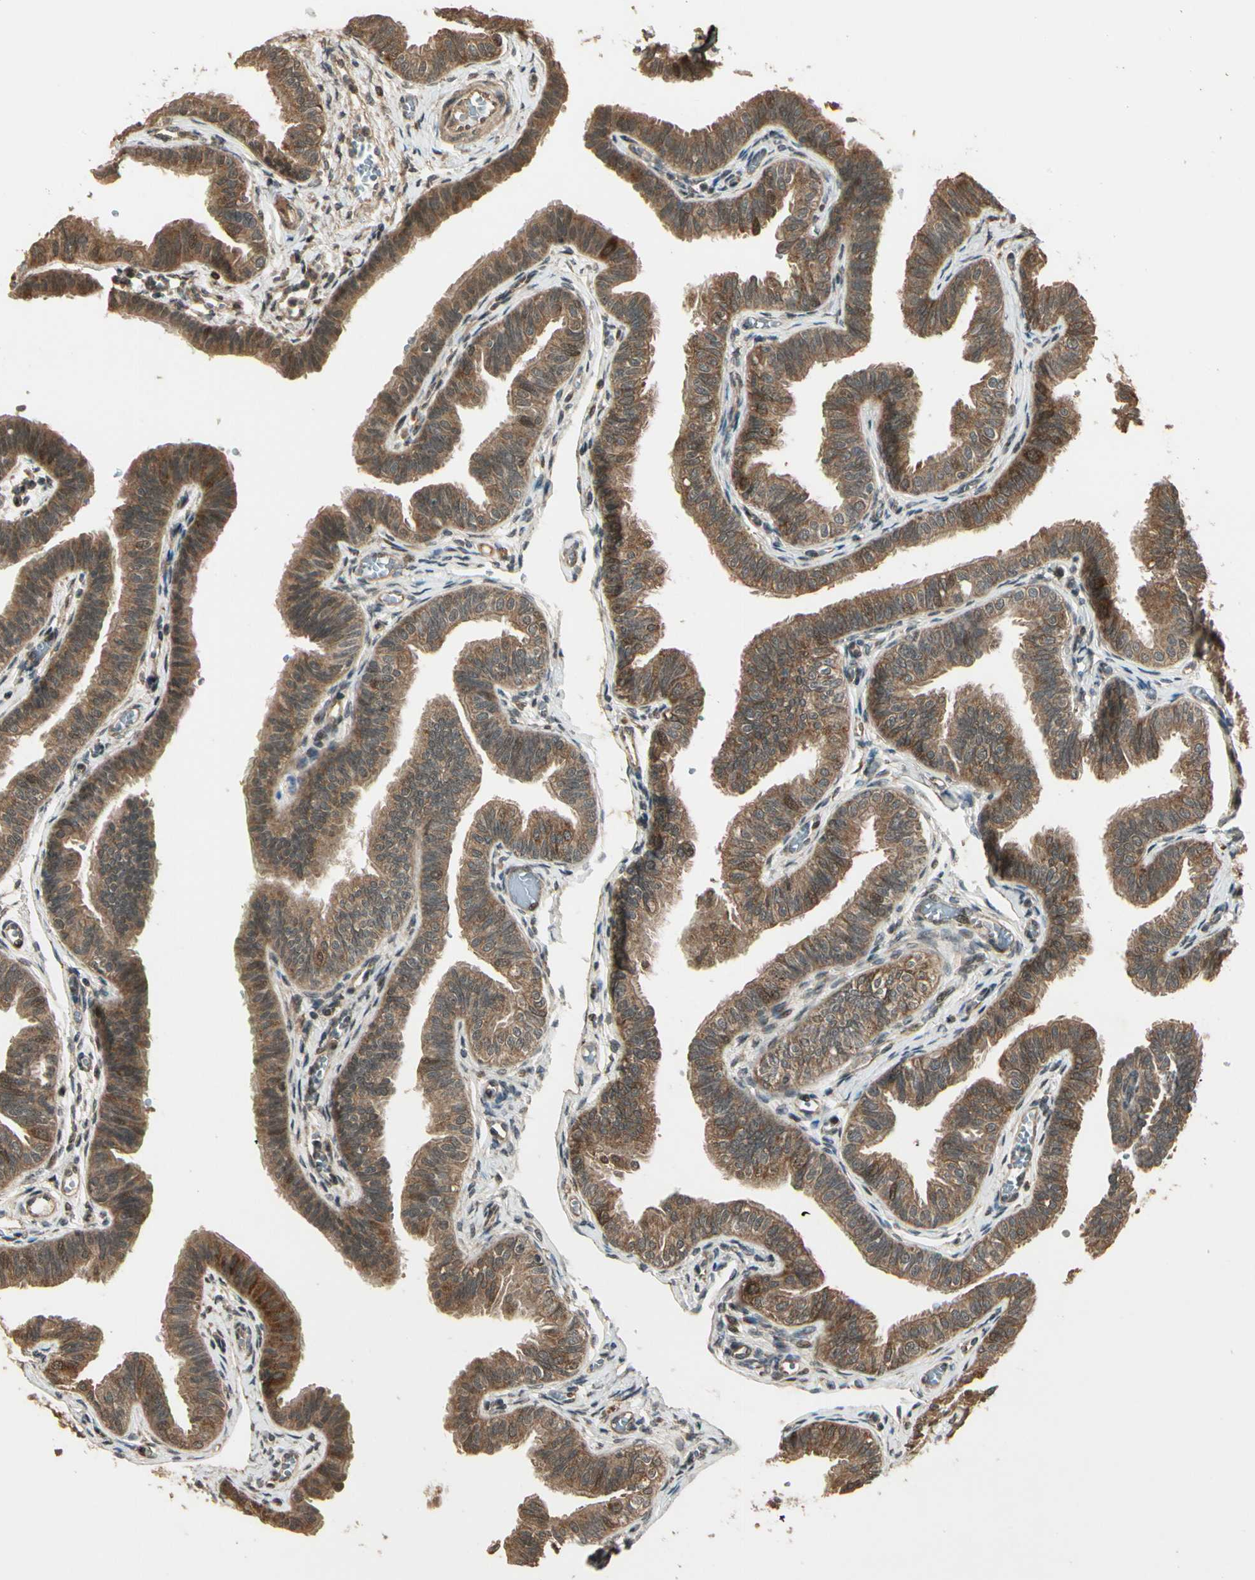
{"staining": {"intensity": "moderate", "quantity": ">75%", "location": "cytoplasmic/membranous"}, "tissue": "fallopian tube", "cell_type": "Glandular cells", "image_type": "normal", "snomed": [{"axis": "morphology", "description": "Normal tissue, NOS"}, {"axis": "morphology", "description": "Dermoid, NOS"}, {"axis": "topography", "description": "Fallopian tube"}], "caption": "A brown stain shows moderate cytoplasmic/membranous positivity of a protein in glandular cells of unremarkable human fallopian tube. (DAB IHC with brightfield microscopy, high magnification).", "gene": "GLUL", "patient": {"sex": "female", "age": 33}}